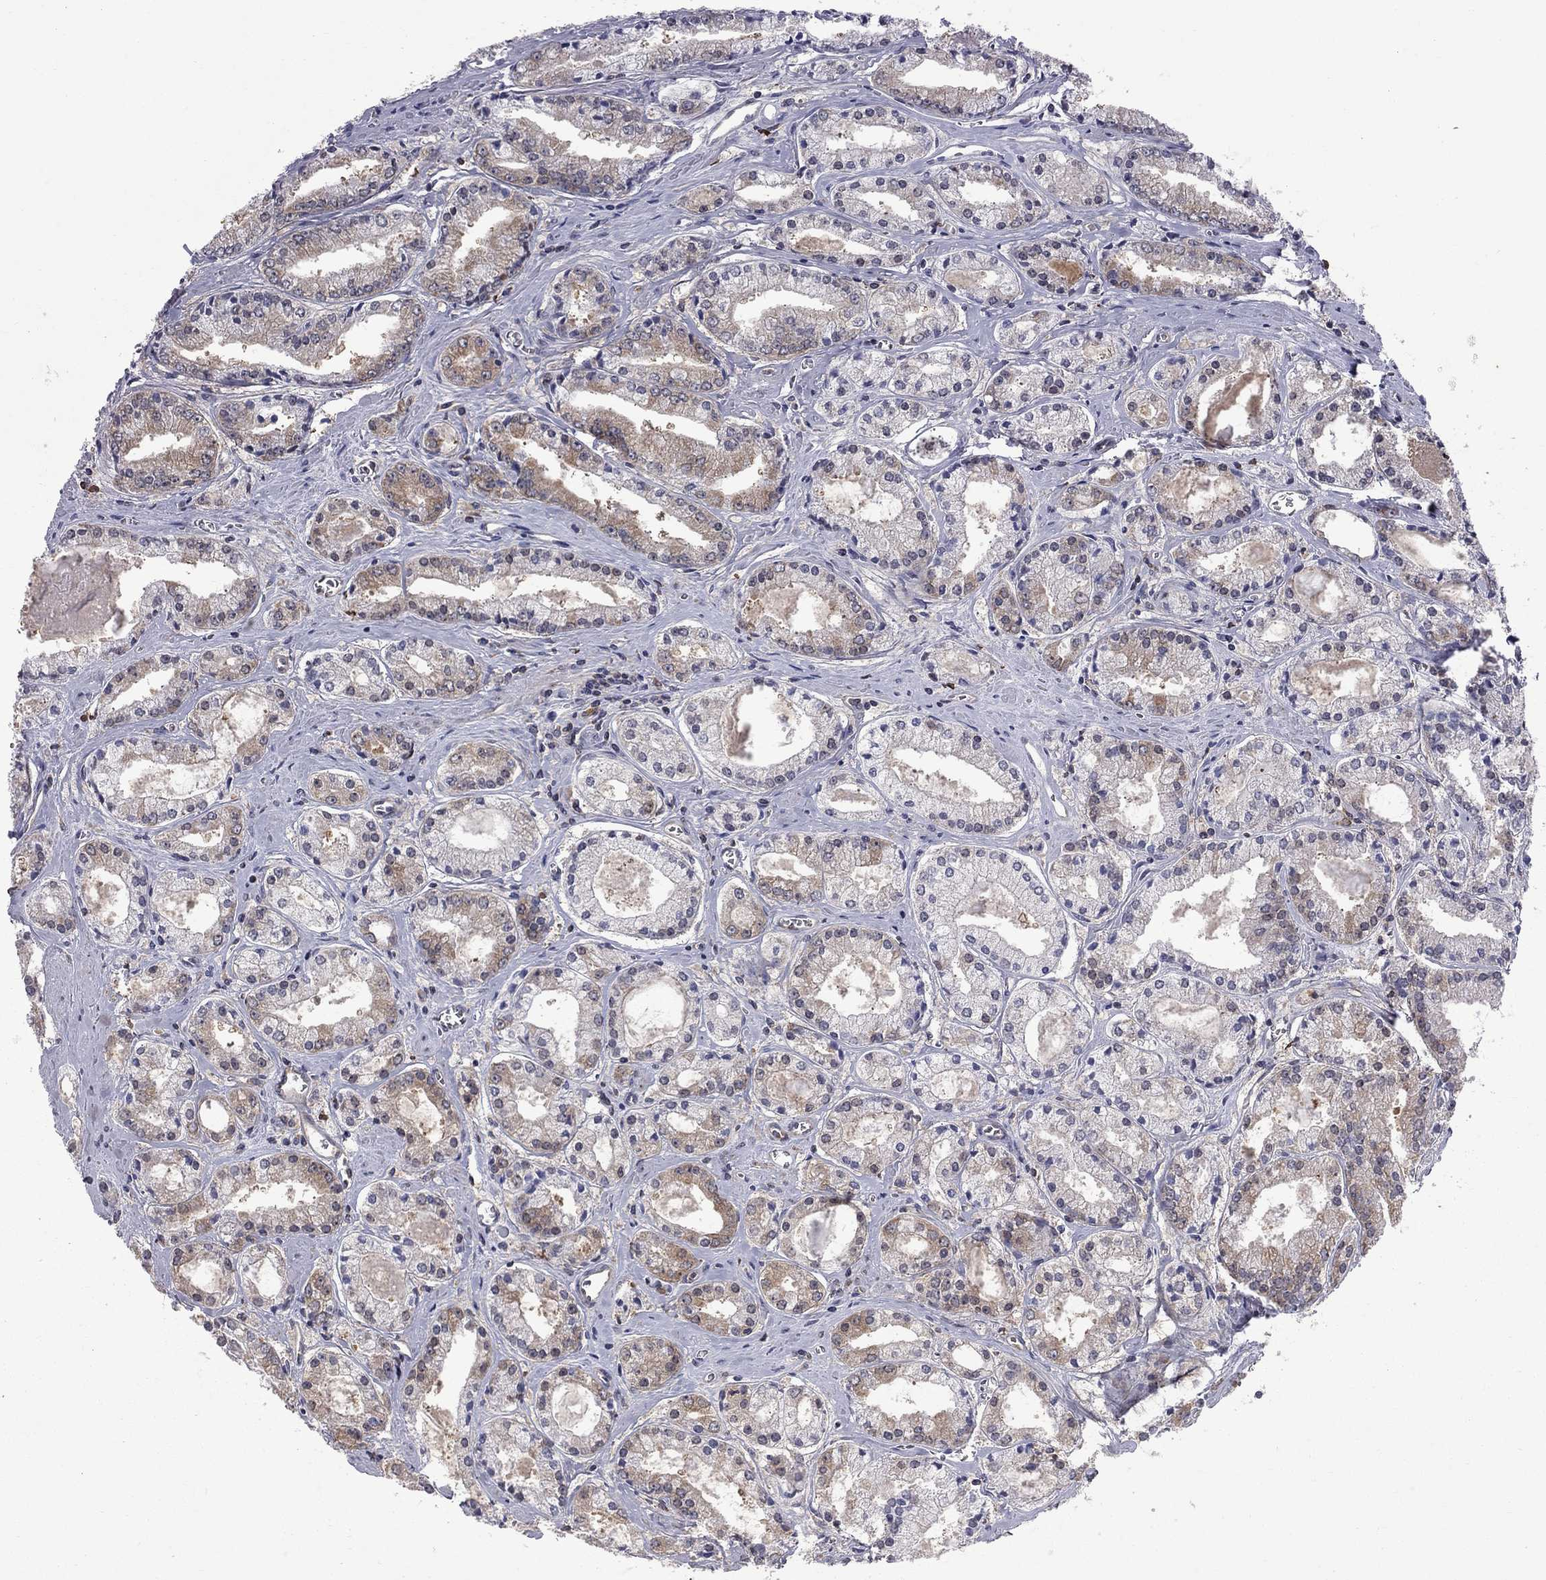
{"staining": {"intensity": "moderate", "quantity": ">75%", "location": "cytoplasmic/membranous"}, "tissue": "prostate cancer", "cell_type": "Tumor cells", "image_type": "cancer", "snomed": [{"axis": "morphology", "description": "Adenocarcinoma, NOS"}, {"axis": "topography", "description": "Prostate"}], "caption": "Immunohistochemical staining of human prostate adenocarcinoma reveals moderate cytoplasmic/membranous protein staining in about >75% of tumor cells.", "gene": "NAA50", "patient": {"sex": "male", "age": 72}}